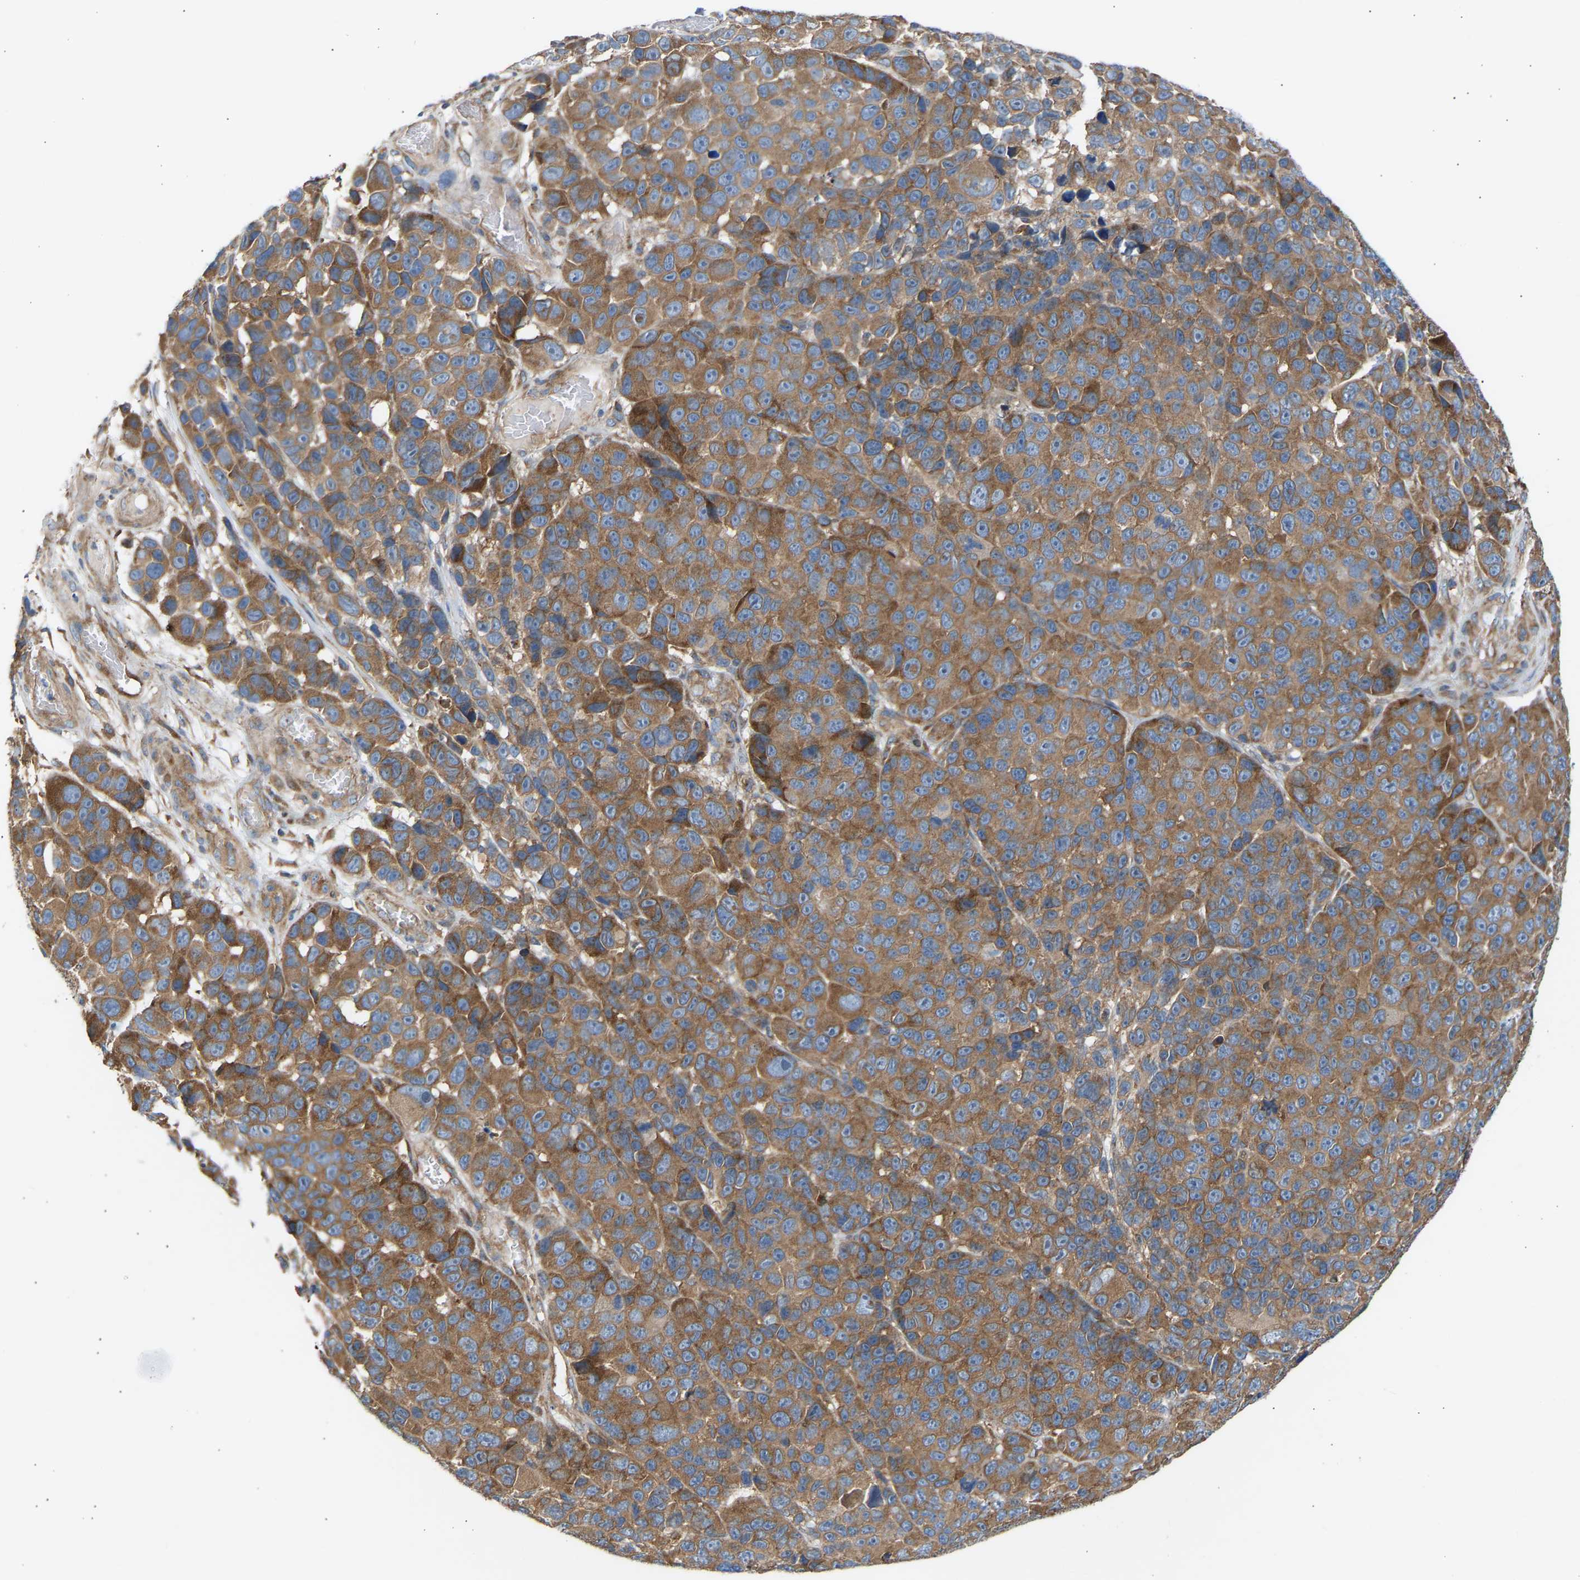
{"staining": {"intensity": "moderate", "quantity": ">75%", "location": "cytoplasmic/membranous"}, "tissue": "melanoma", "cell_type": "Tumor cells", "image_type": "cancer", "snomed": [{"axis": "morphology", "description": "Malignant melanoma, NOS"}, {"axis": "topography", "description": "Skin"}], "caption": "Approximately >75% of tumor cells in melanoma reveal moderate cytoplasmic/membranous protein positivity as visualized by brown immunohistochemical staining.", "gene": "GCN1", "patient": {"sex": "male", "age": 53}}